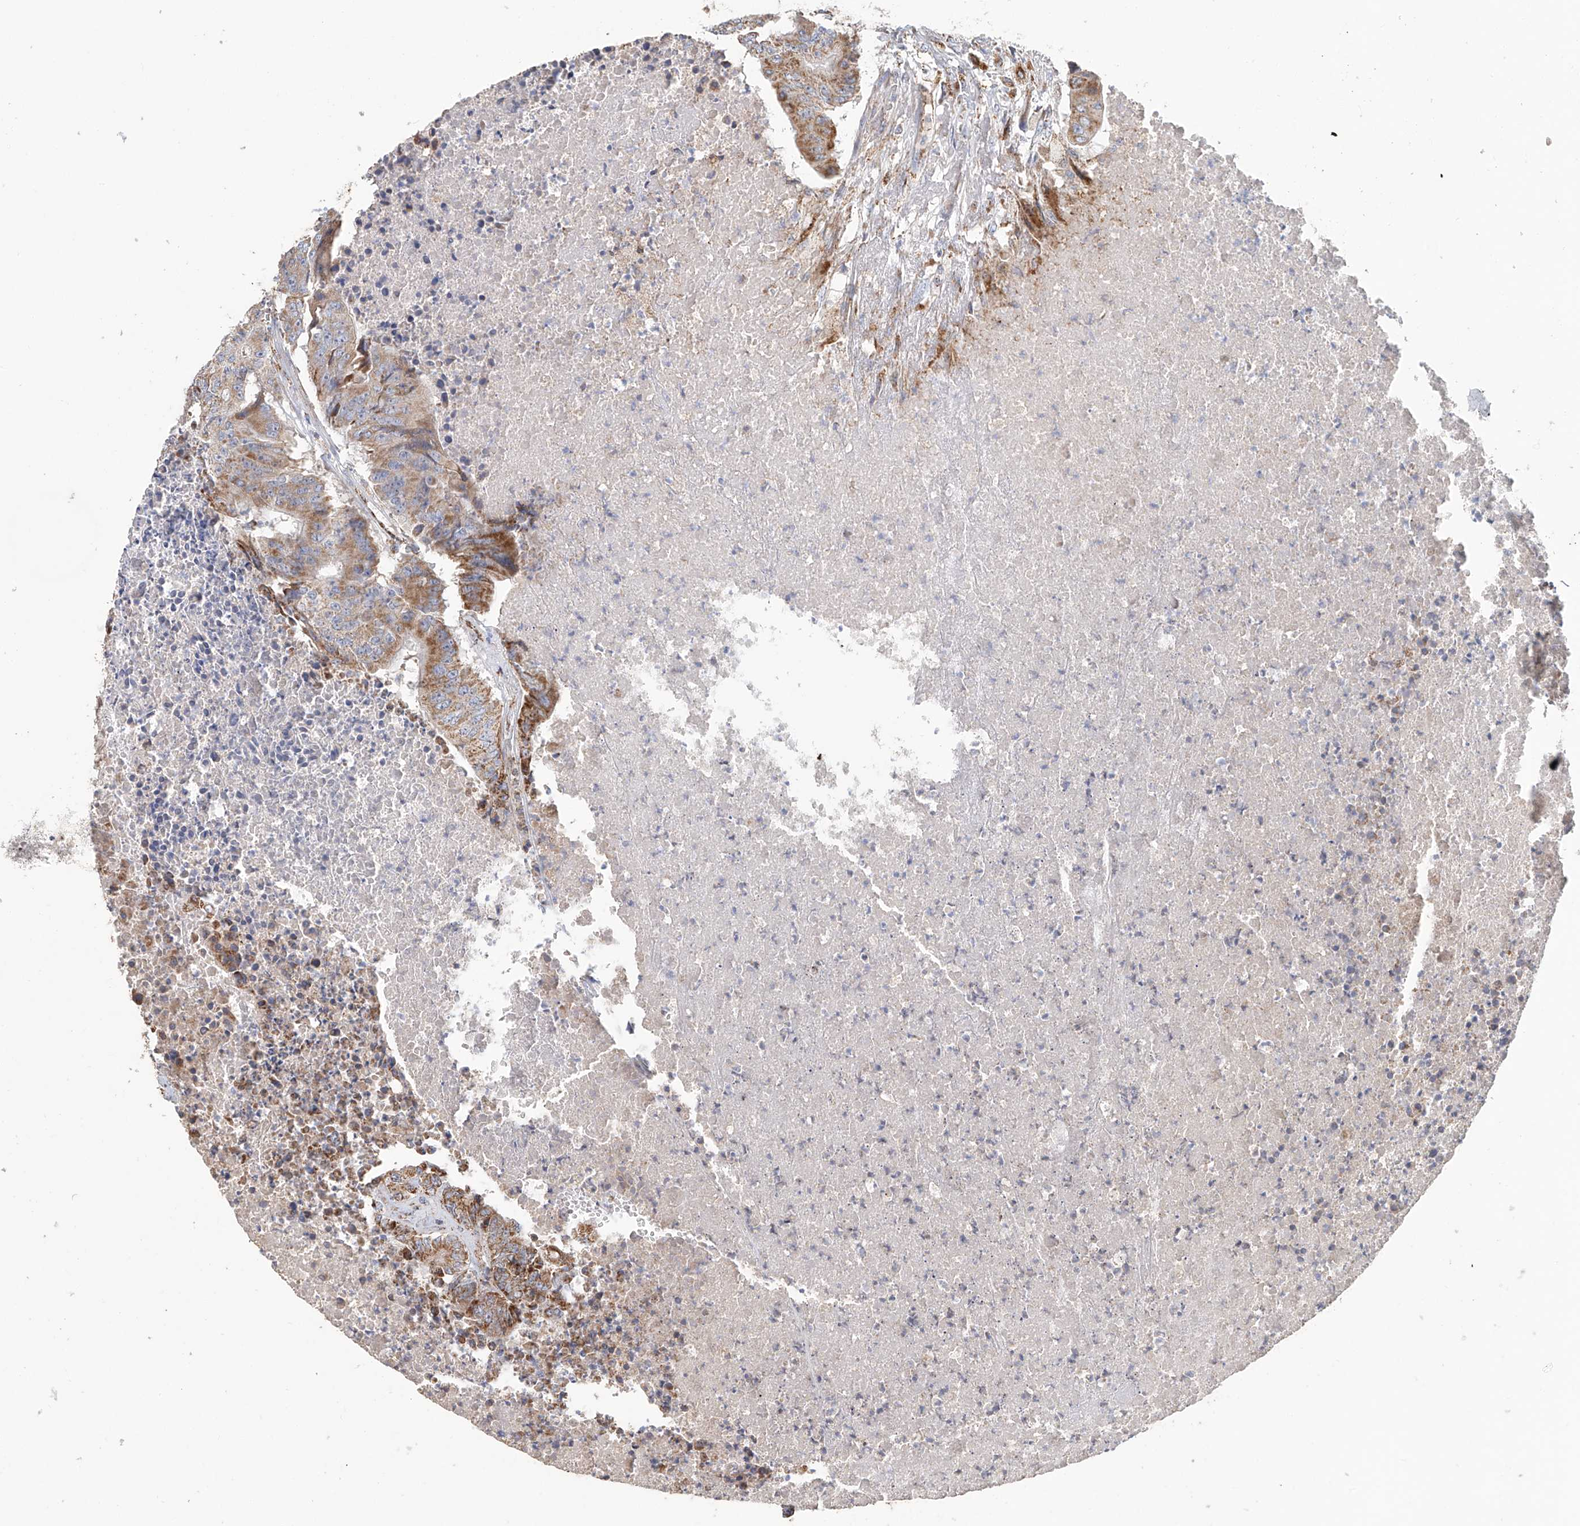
{"staining": {"intensity": "moderate", "quantity": ">75%", "location": "cytoplasmic/membranous"}, "tissue": "colorectal cancer", "cell_type": "Tumor cells", "image_type": "cancer", "snomed": [{"axis": "morphology", "description": "Adenocarcinoma, NOS"}, {"axis": "topography", "description": "Colon"}], "caption": "Colorectal cancer (adenocarcinoma) was stained to show a protein in brown. There is medium levels of moderate cytoplasmic/membranous positivity in about >75% of tumor cells. (brown staining indicates protein expression, while blue staining denotes nuclei).", "gene": "MCL1", "patient": {"sex": "male", "age": 87}}